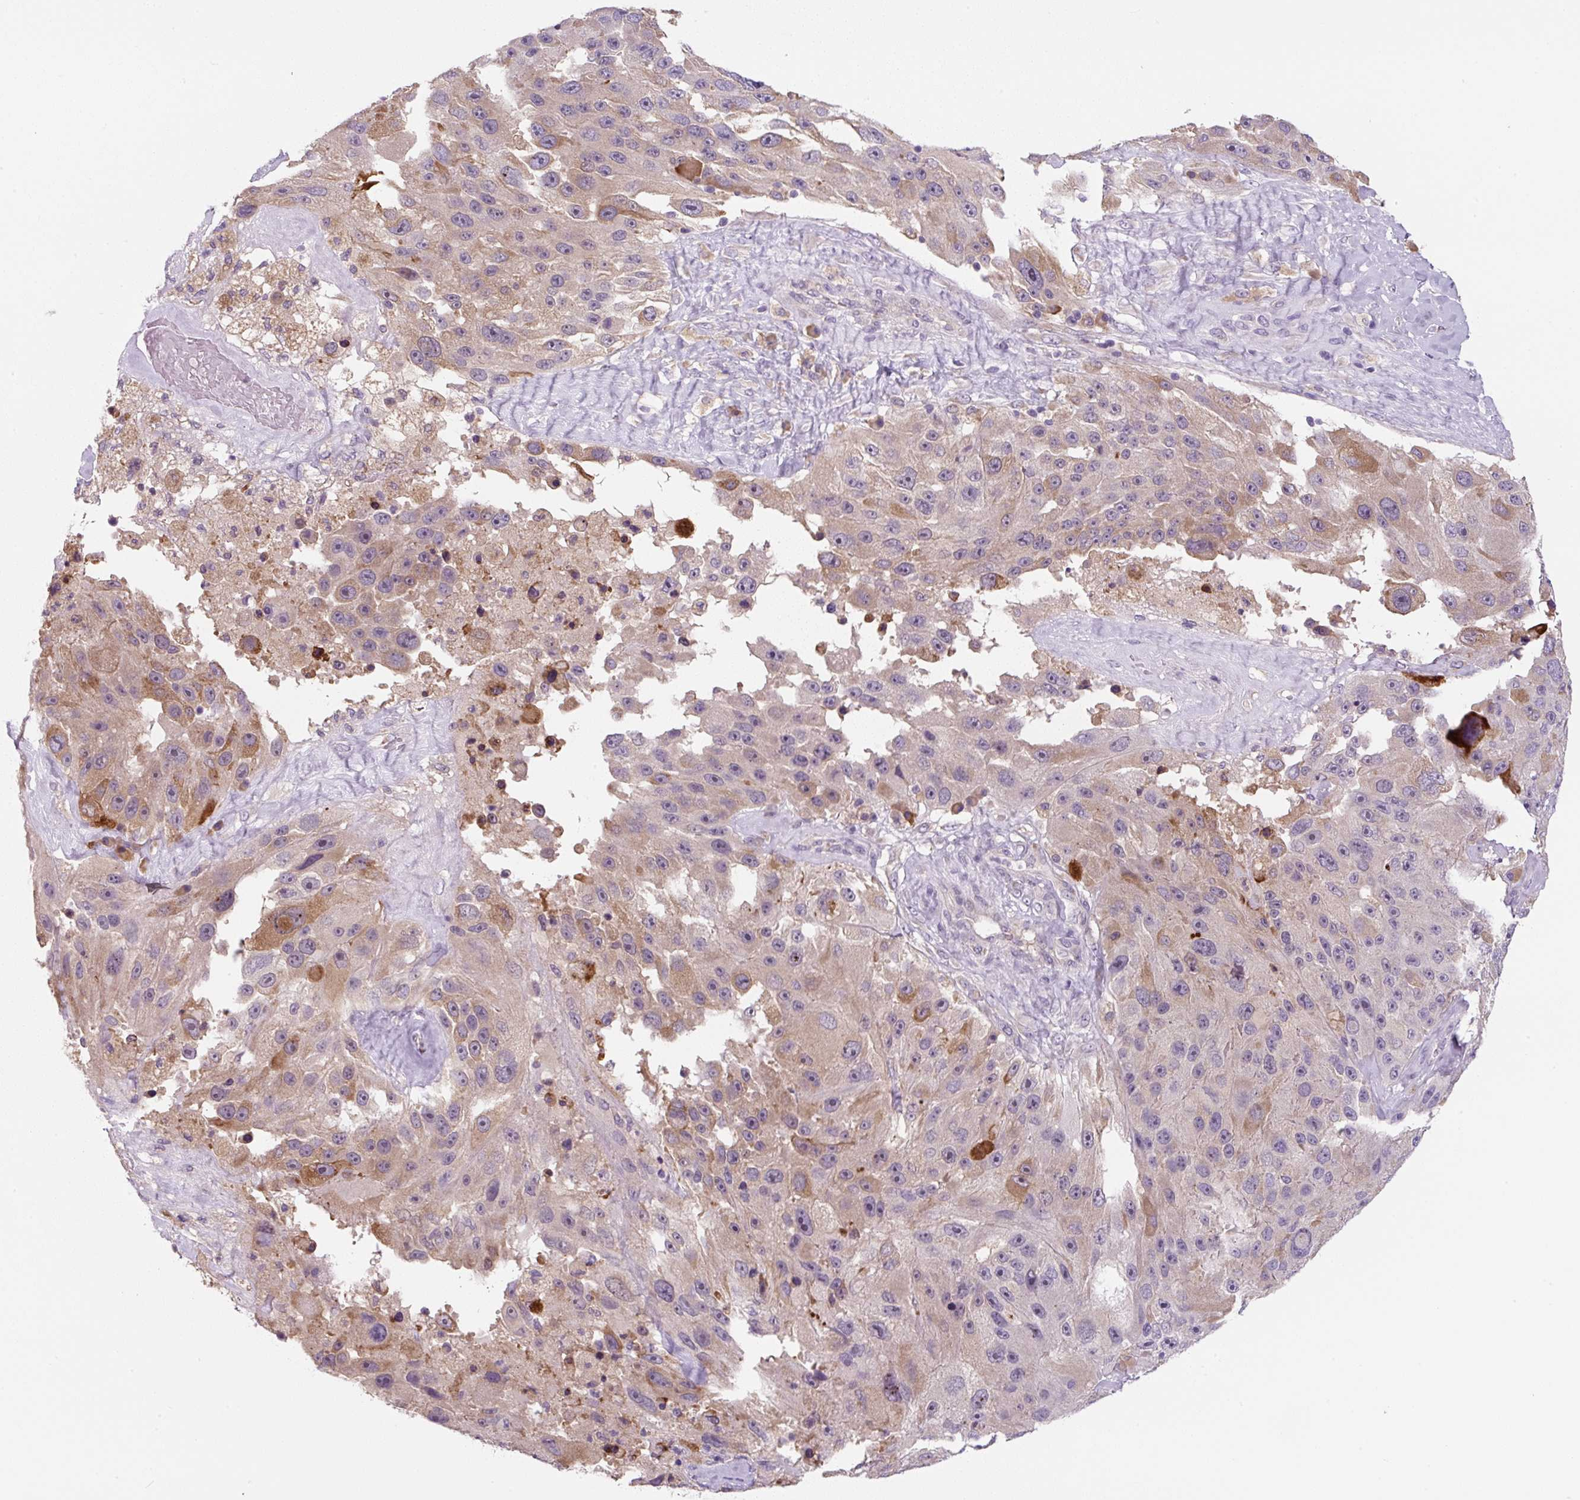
{"staining": {"intensity": "moderate", "quantity": "<25%", "location": "cytoplasmic/membranous"}, "tissue": "melanoma", "cell_type": "Tumor cells", "image_type": "cancer", "snomed": [{"axis": "morphology", "description": "Malignant melanoma, Metastatic site"}, {"axis": "topography", "description": "Lymph node"}], "caption": "Melanoma stained with a brown dye exhibits moderate cytoplasmic/membranous positive staining in about <25% of tumor cells.", "gene": "FZD5", "patient": {"sex": "male", "age": 62}}